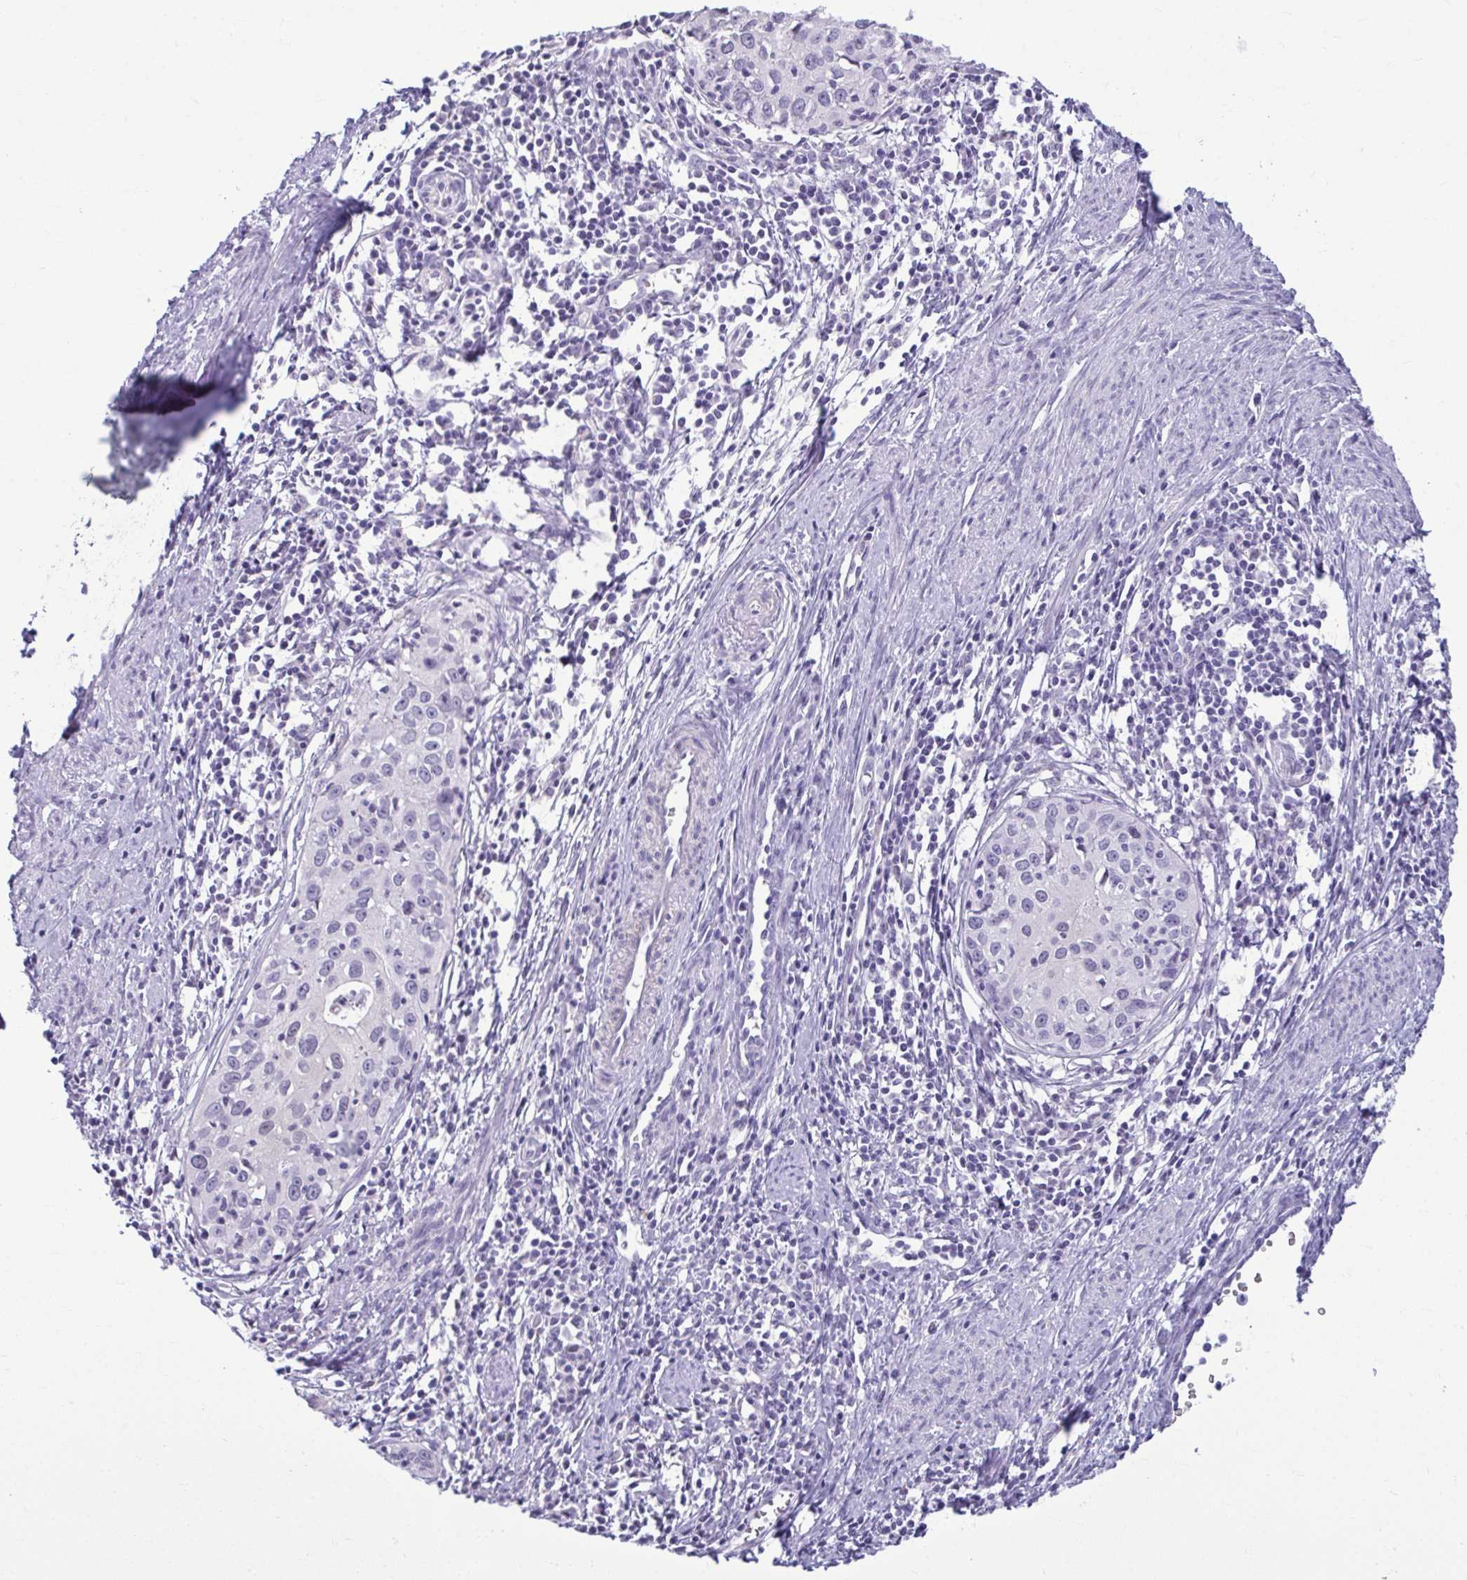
{"staining": {"intensity": "negative", "quantity": "none", "location": "none"}, "tissue": "cervical cancer", "cell_type": "Tumor cells", "image_type": "cancer", "snomed": [{"axis": "morphology", "description": "Squamous cell carcinoma, NOS"}, {"axis": "topography", "description": "Cervix"}], "caption": "The immunohistochemistry (IHC) micrograph has no significant expression in tumor cells of cervical cancer (squamous cell carcinoma) tissue.", "gene": "SERPINI1", "patient": {"sex": "female", "age": 40}}